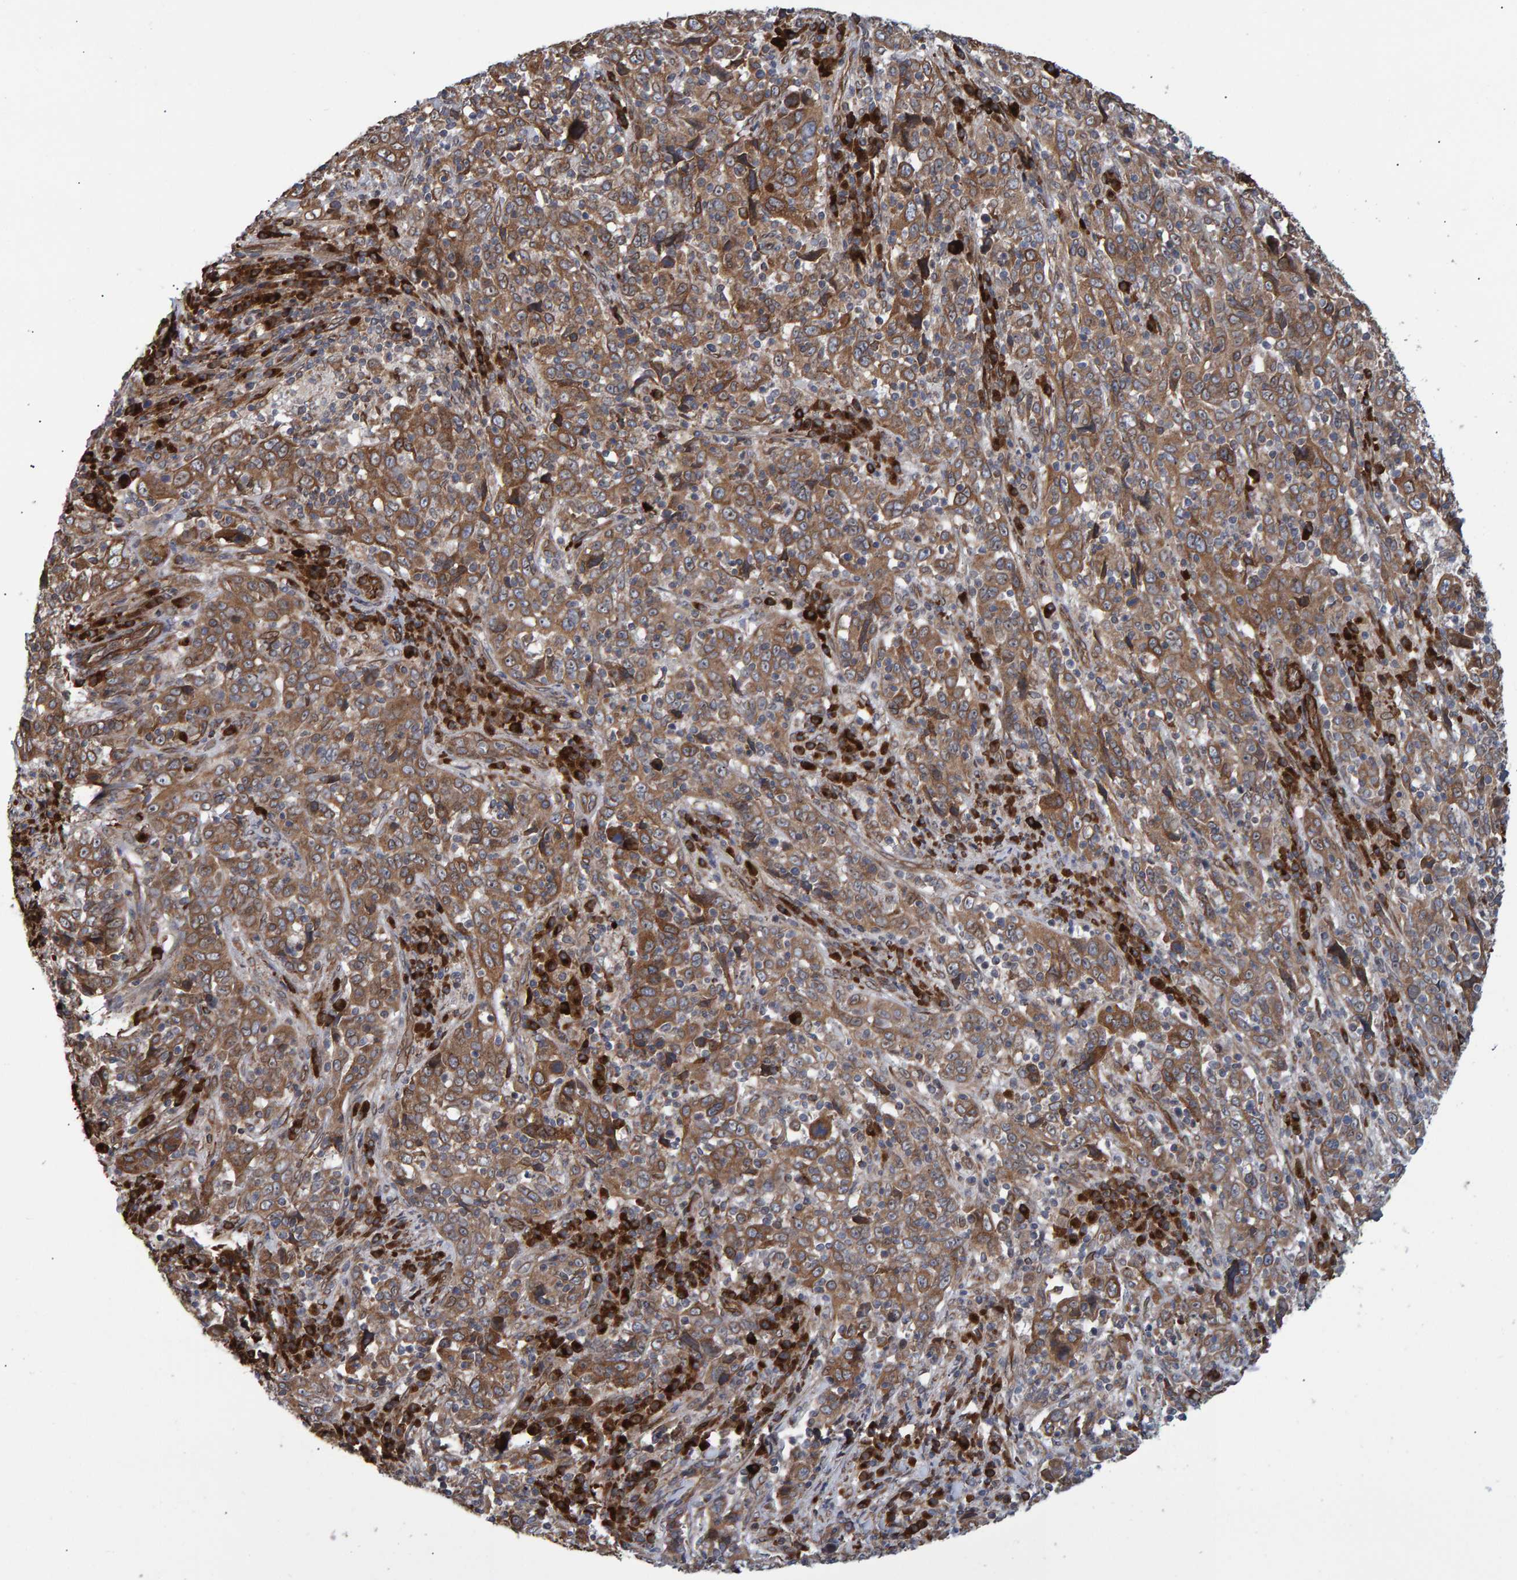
{"staining": {"intensity": "moderate", "quantity": ">75%", "location": "cytoplasmic/membranous"}, "tissue": "cervical cancer", "cell_type": "Tumor cells", "image_type": "cancer", "snomed": [{"axis": "morphology", "description": "Squamous cell carcinoma, NOS"}, {"axis": "topography", "description": "Cervix"}], "caption": "Protein staining exhibits moderate cytoplasmic/membranous positivity in about >75% of tumor cells in cervical cancer (squamous cell carcinoma). (DAB IHC, brown staining for protein, blue staining for nuclei).", "gene": "FAM117A", "patient": {"sex": "female", "age": 46}}